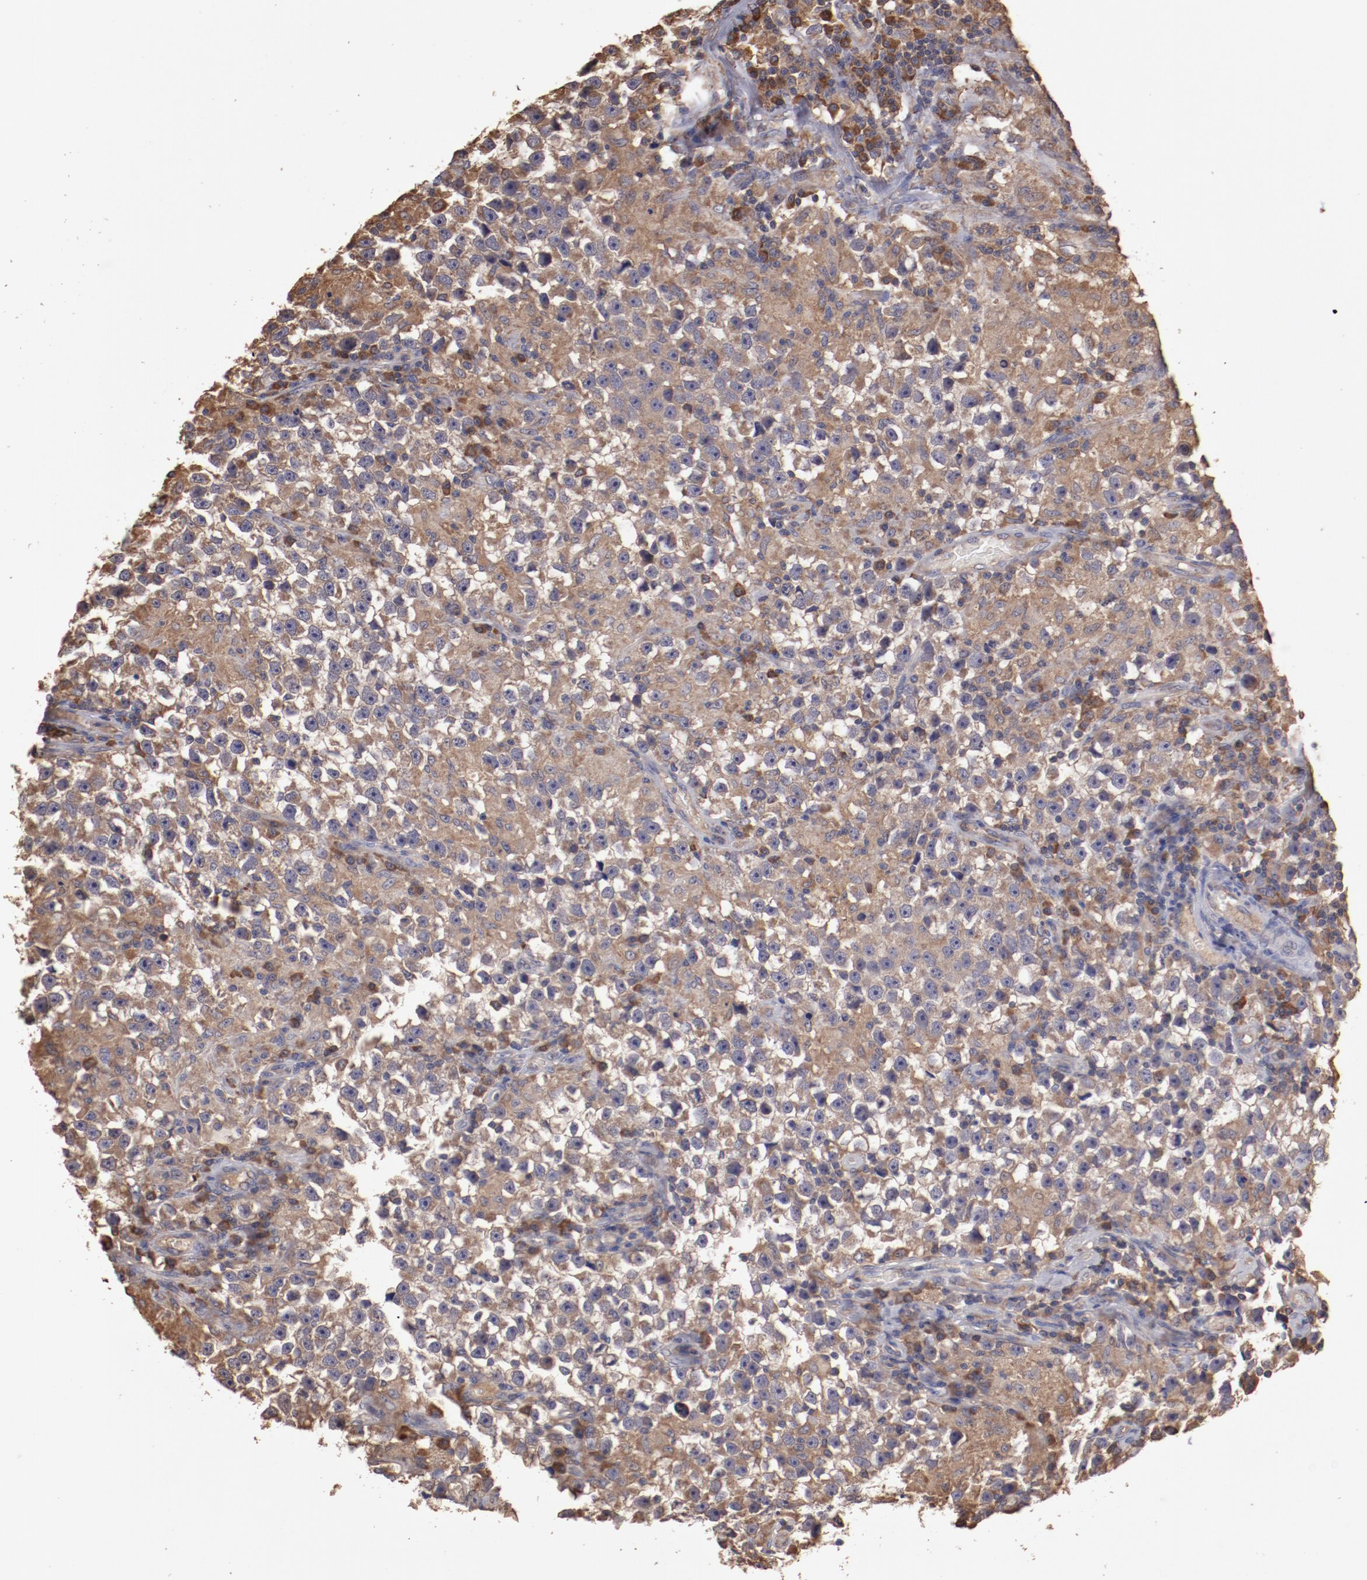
{"staining": {"intensity": "moderate", "quantity": ">75%", "location": "cytoplasmic/membranous"}, "tissue": "testis cancer", "cell_type": "Tumor cells", "image_type": "cancer", "snomed": [{"axis": "morphology", "description": "Seminoma, NOS"}, {"axis": "topography", "description": "Testis"}], "caption": "An image of human seminoma (testis) stained for a protein displays moderate cytoplasmic/membranous brown staining in tumor cells.", "gene": "NFKBIE", "patient": {"sex": "male", "age": 33}}